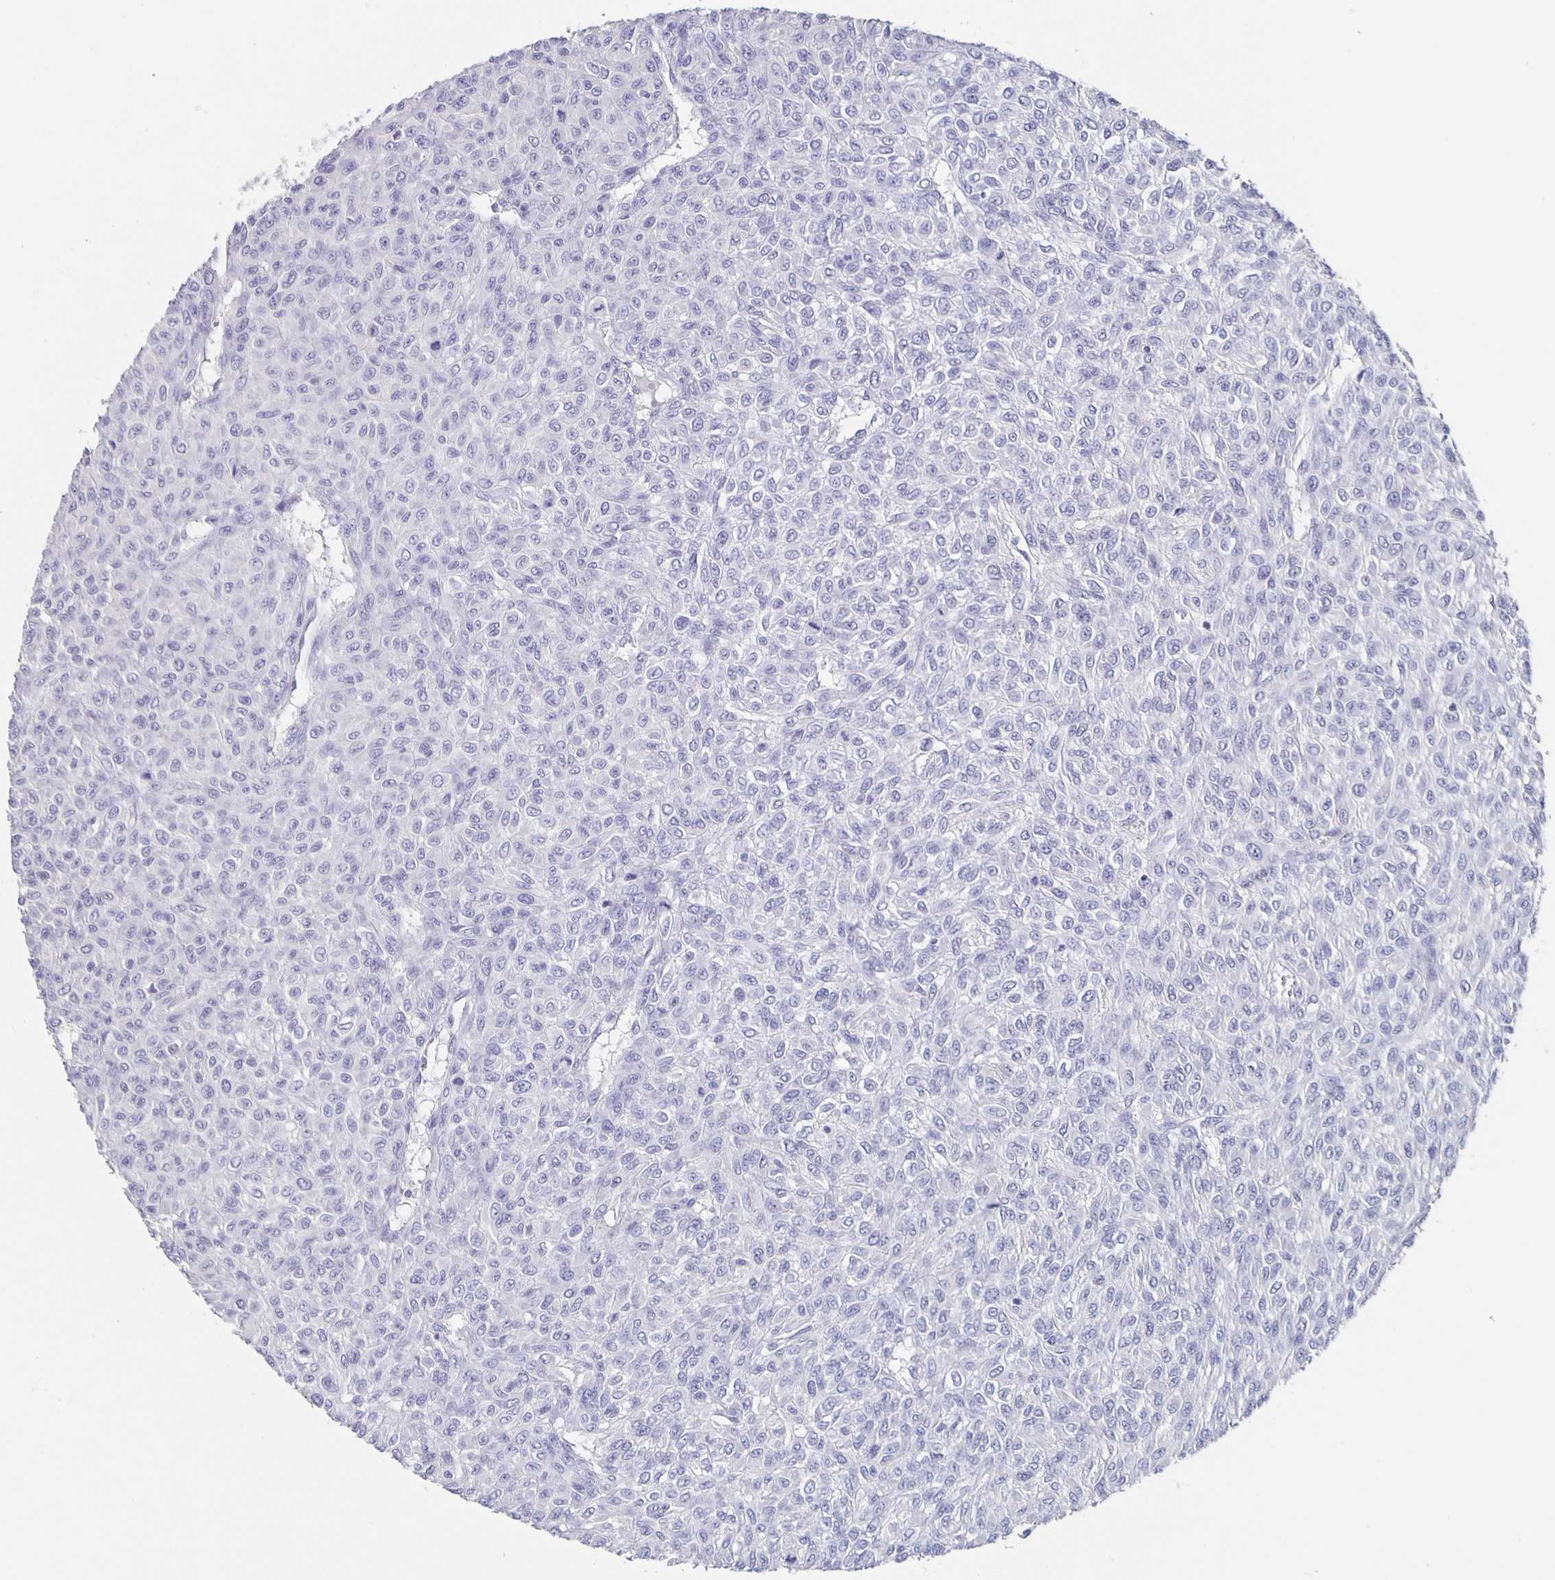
{"staining": {"intensity": "negative", "quantity": "none", "location": "none"}, "tissue": "renal cancer", "cell_type": "Tumor cells", "image_type": "cancer", "snomed": [{"axis": "morphology", "description": "Adenocarcinoma, NOS"}, {"axis": "topography", "description": "Kidney"}], "caption": "Micrograph shows no protein expression in tumor cells of renal cancer (adenocarcinoma) tissue.", "gene": "CACNA2D2", "patient": {"sex": "male", "age": 58}}